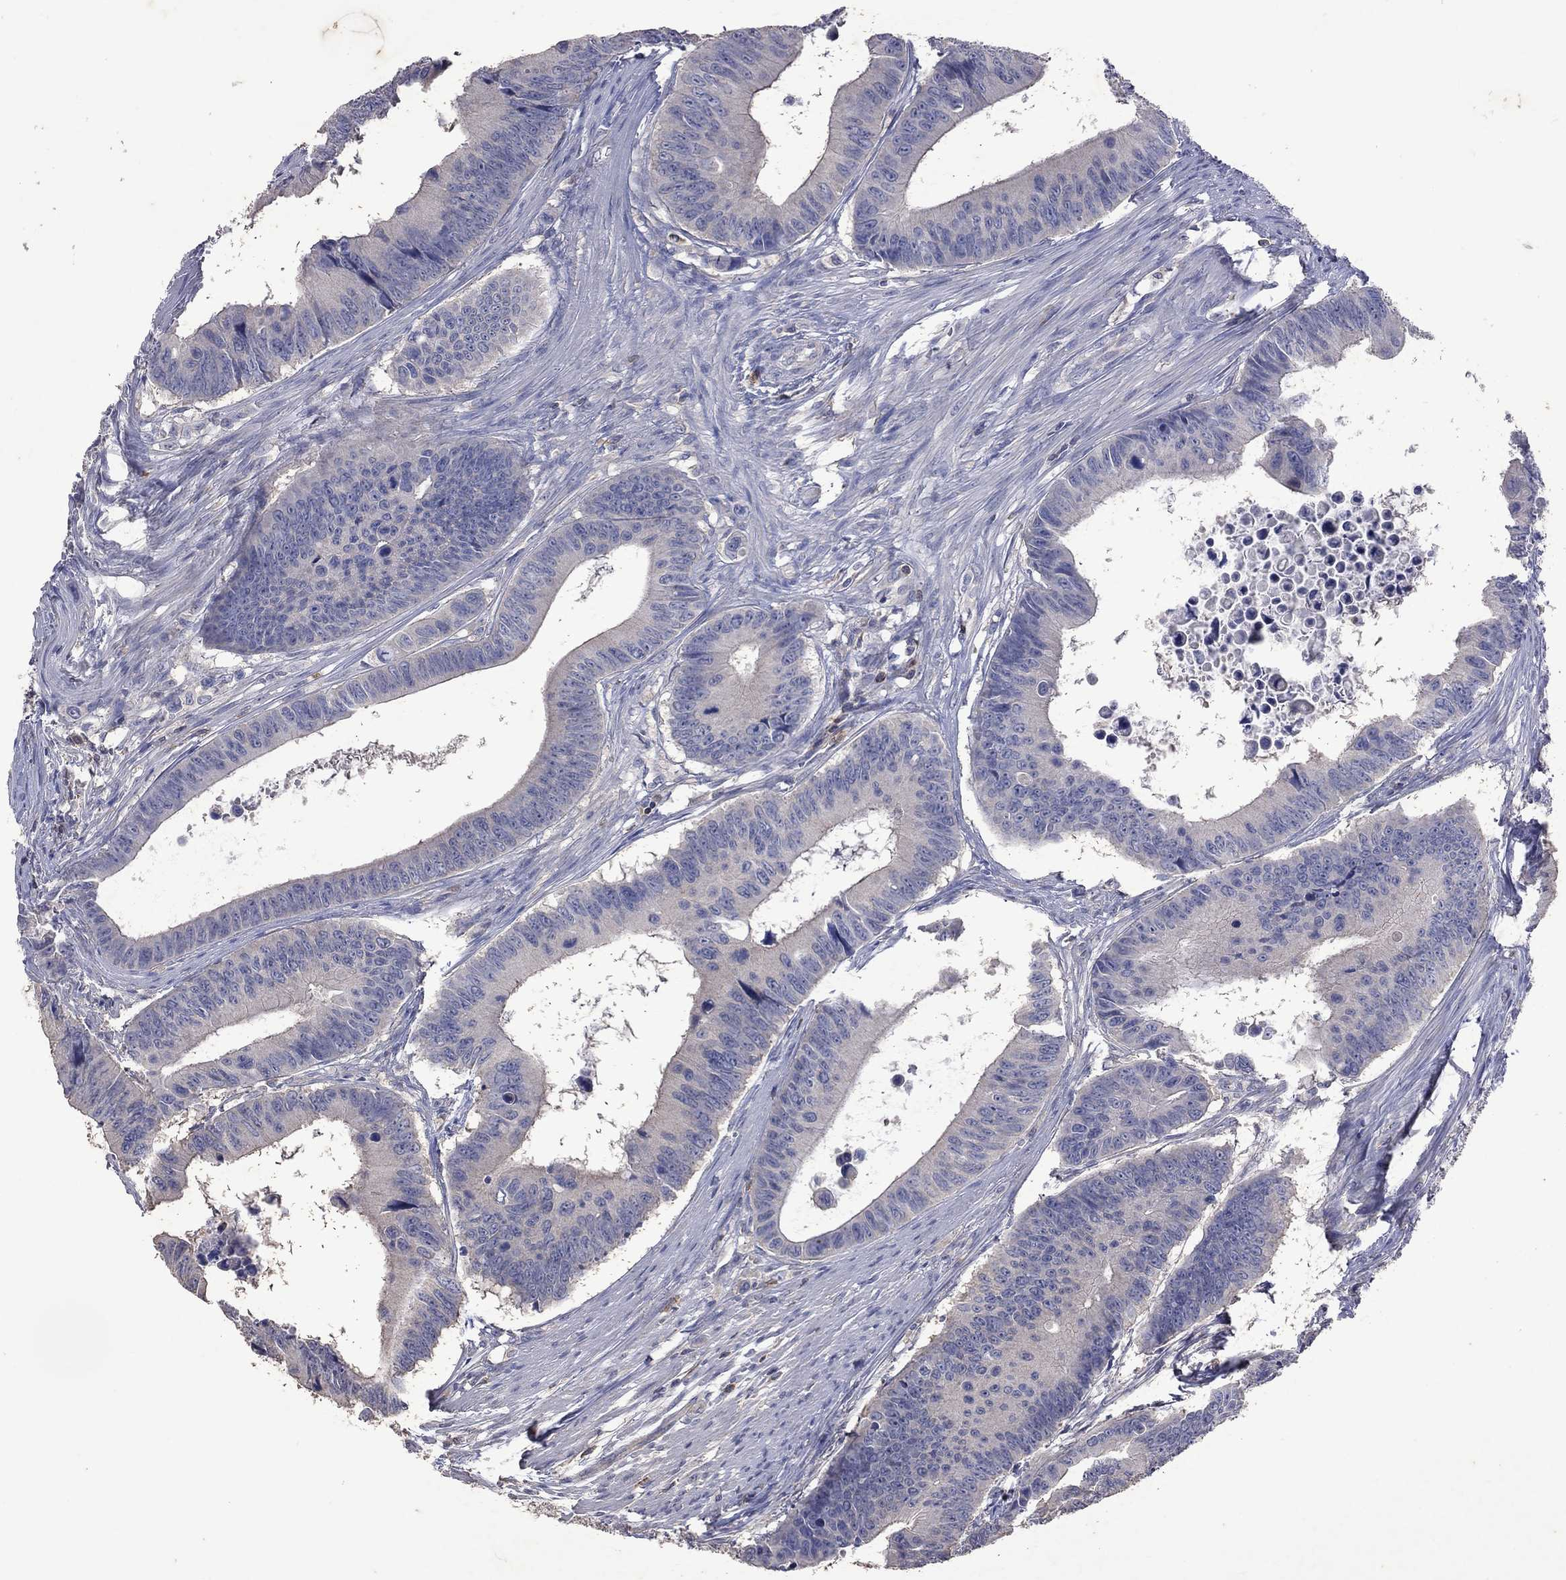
{"staining": {"intensity": "negative", "quantity": "none", "location": "none"}, "tissue": "colorectal cancer", "cell_type": "Tumor cells", "image_type": "cancer", "snomed": [{"axis": "morphology", "description": "Adenocarcinoma, NOS"}, {"axis": "topography", "description": "Colon"}], "caption": "A photomicrograph of colorectal cancer stained for a protein exhibits no brown staining in tumor cells.", "gene": "IPCEF1", "patient": {"sex": "female", "age": 87}}